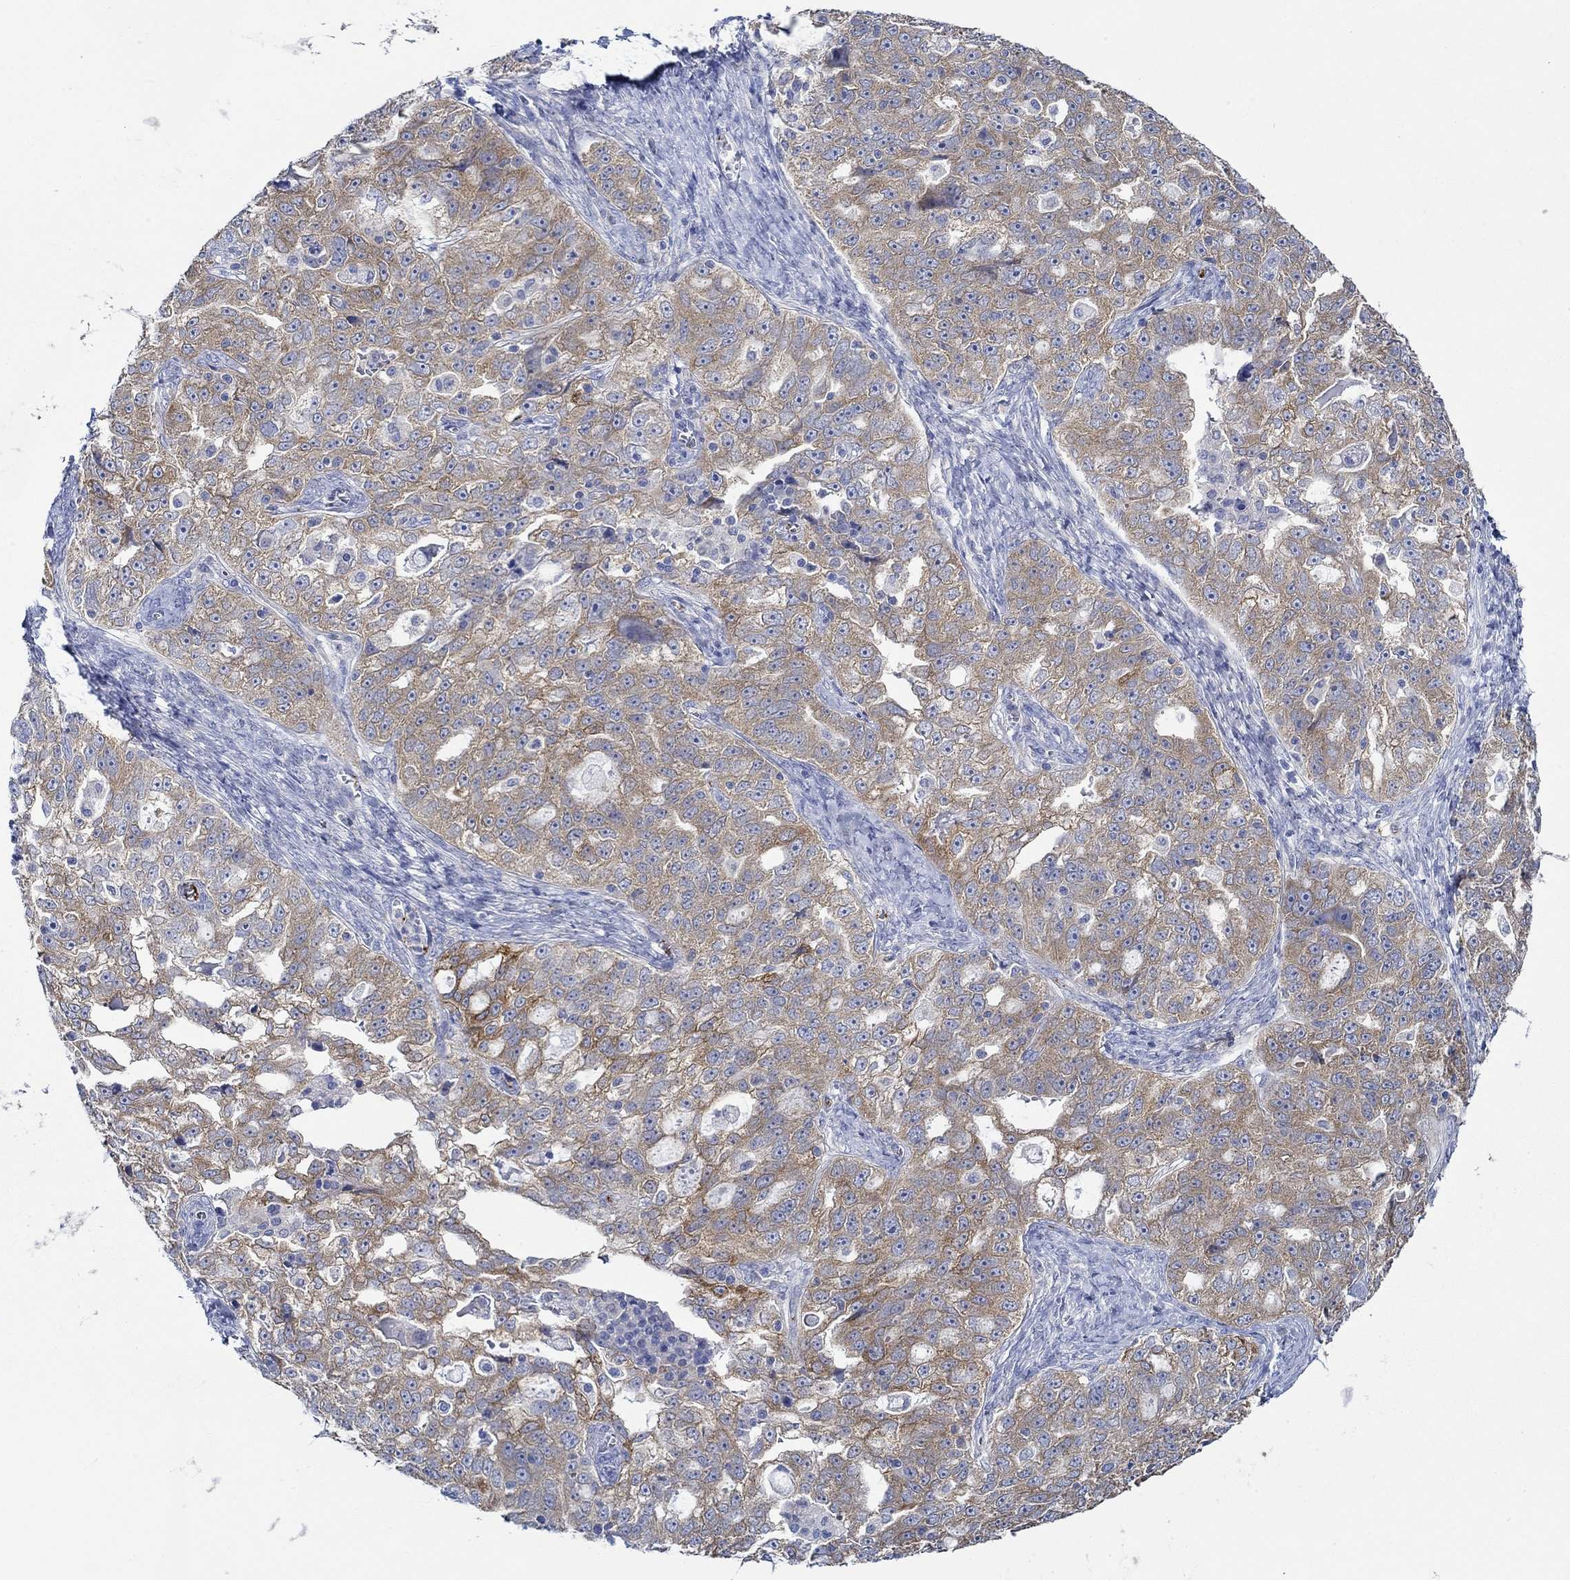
{"staining": {"intensity": "moderate", "quantity": ">75%", "location": "cytoplasmic/membranous"}, "tissue": "ovarian cancer", "cell_type": "Tumor cells", "image_type": "cancer", "snomed": [{"axis": "morphology", "description": "Cystadenocarcinoma, serous, NOS"}, {"axis": "topography", "description": "Ovary"}], "caption": "A brown stain shows moderate cytoplasmic/membranous staining of a protein in human ovarian cancer tumor cells. (IHC, brightfield microscopy, high magnification).", "gene": "SLC27A3", "patient": {"sex": "female", "age": 51}}